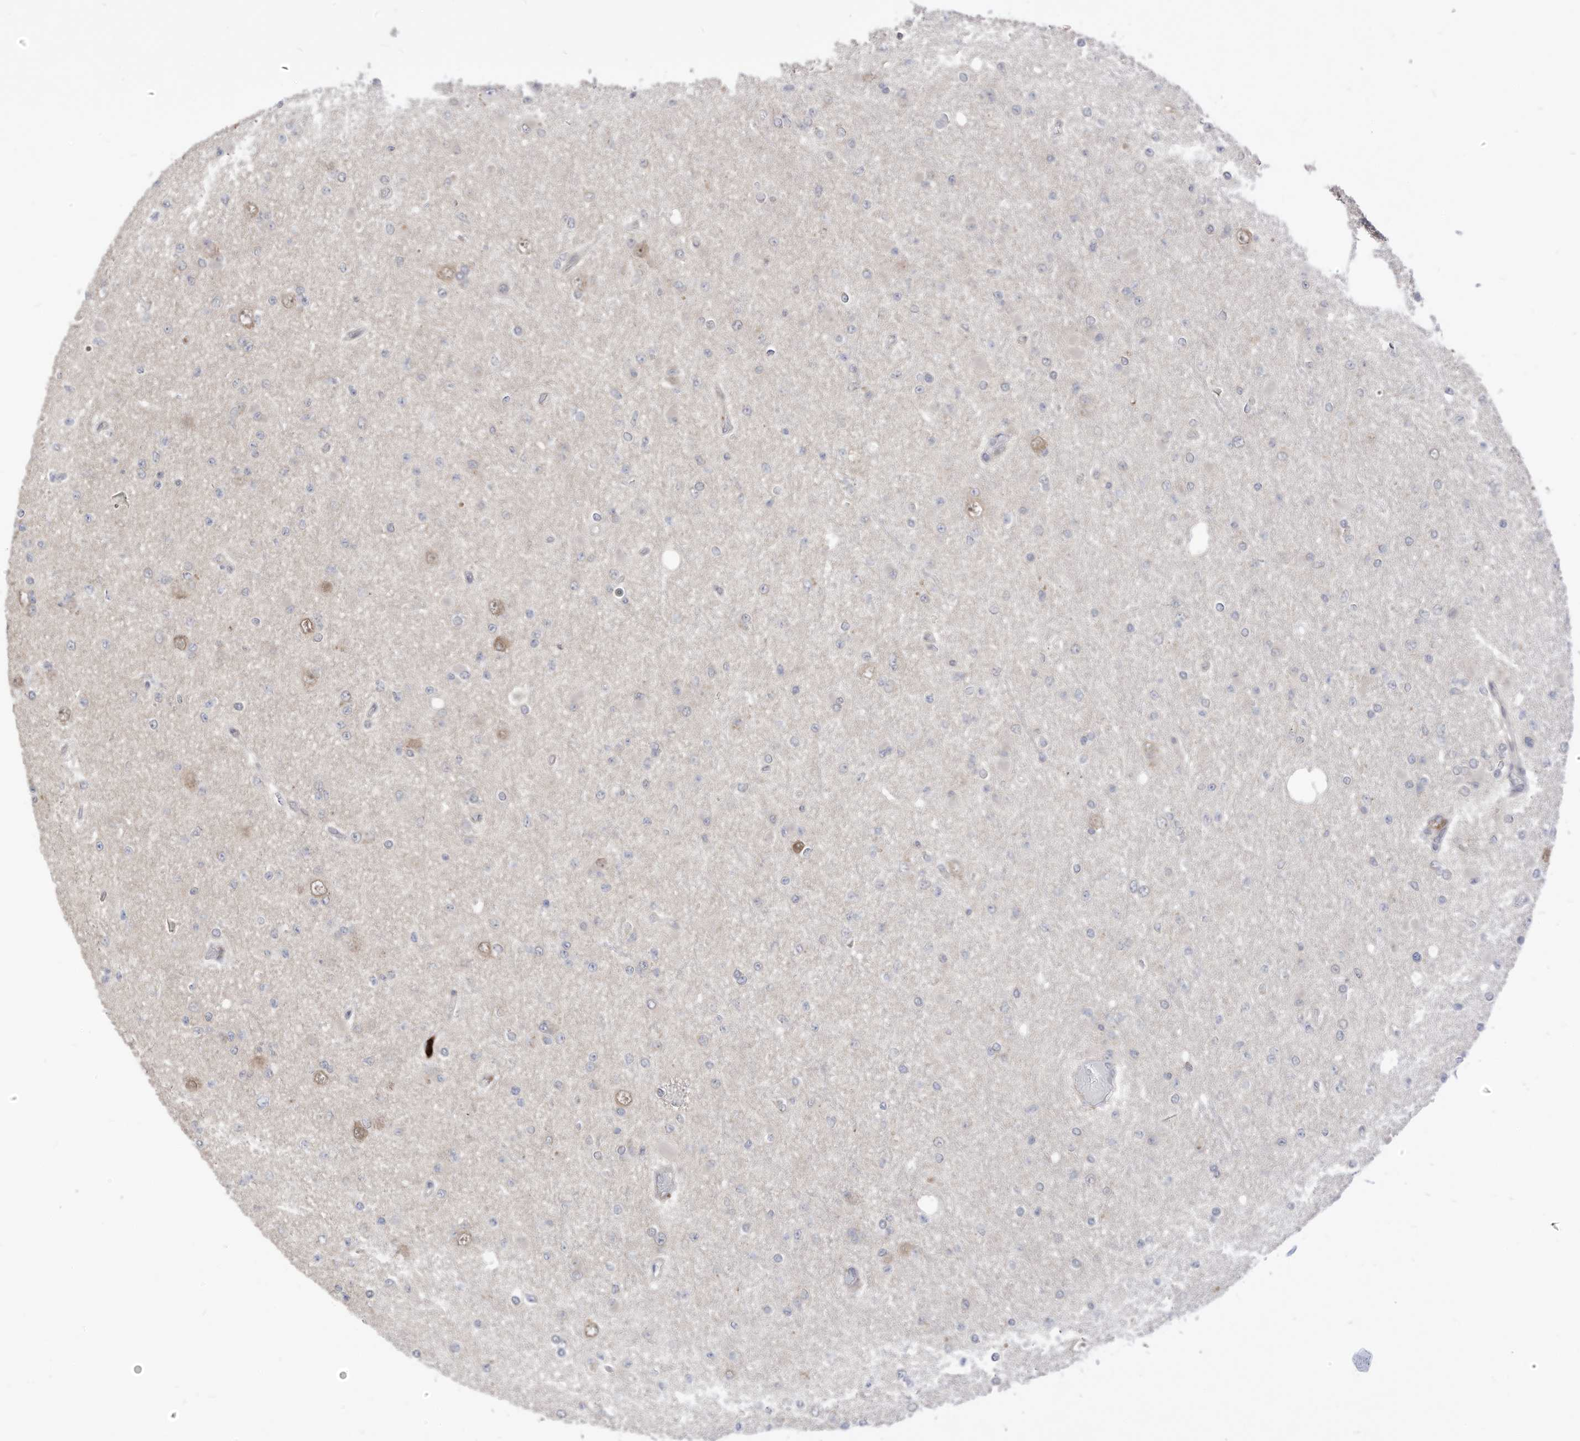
{"staining": {"intensity": "negative", "quantity": "none", "location": "none"}, "tissue": "glioma", "cell_type": "Tumor cells", "image_type": "cancer", "snomed": [{"axis": "morphology", "description": "Glioma, malignant, Low grade"}, {"axis": "topography", "description": "Brain"}], "caption": "DAB immunohistochemical staining of low-grade glioma (malignant) exhibits no significant staining in tumor cells.", "gene": "CNKSR1", "patient": {"sex": "female", "age": 22}}